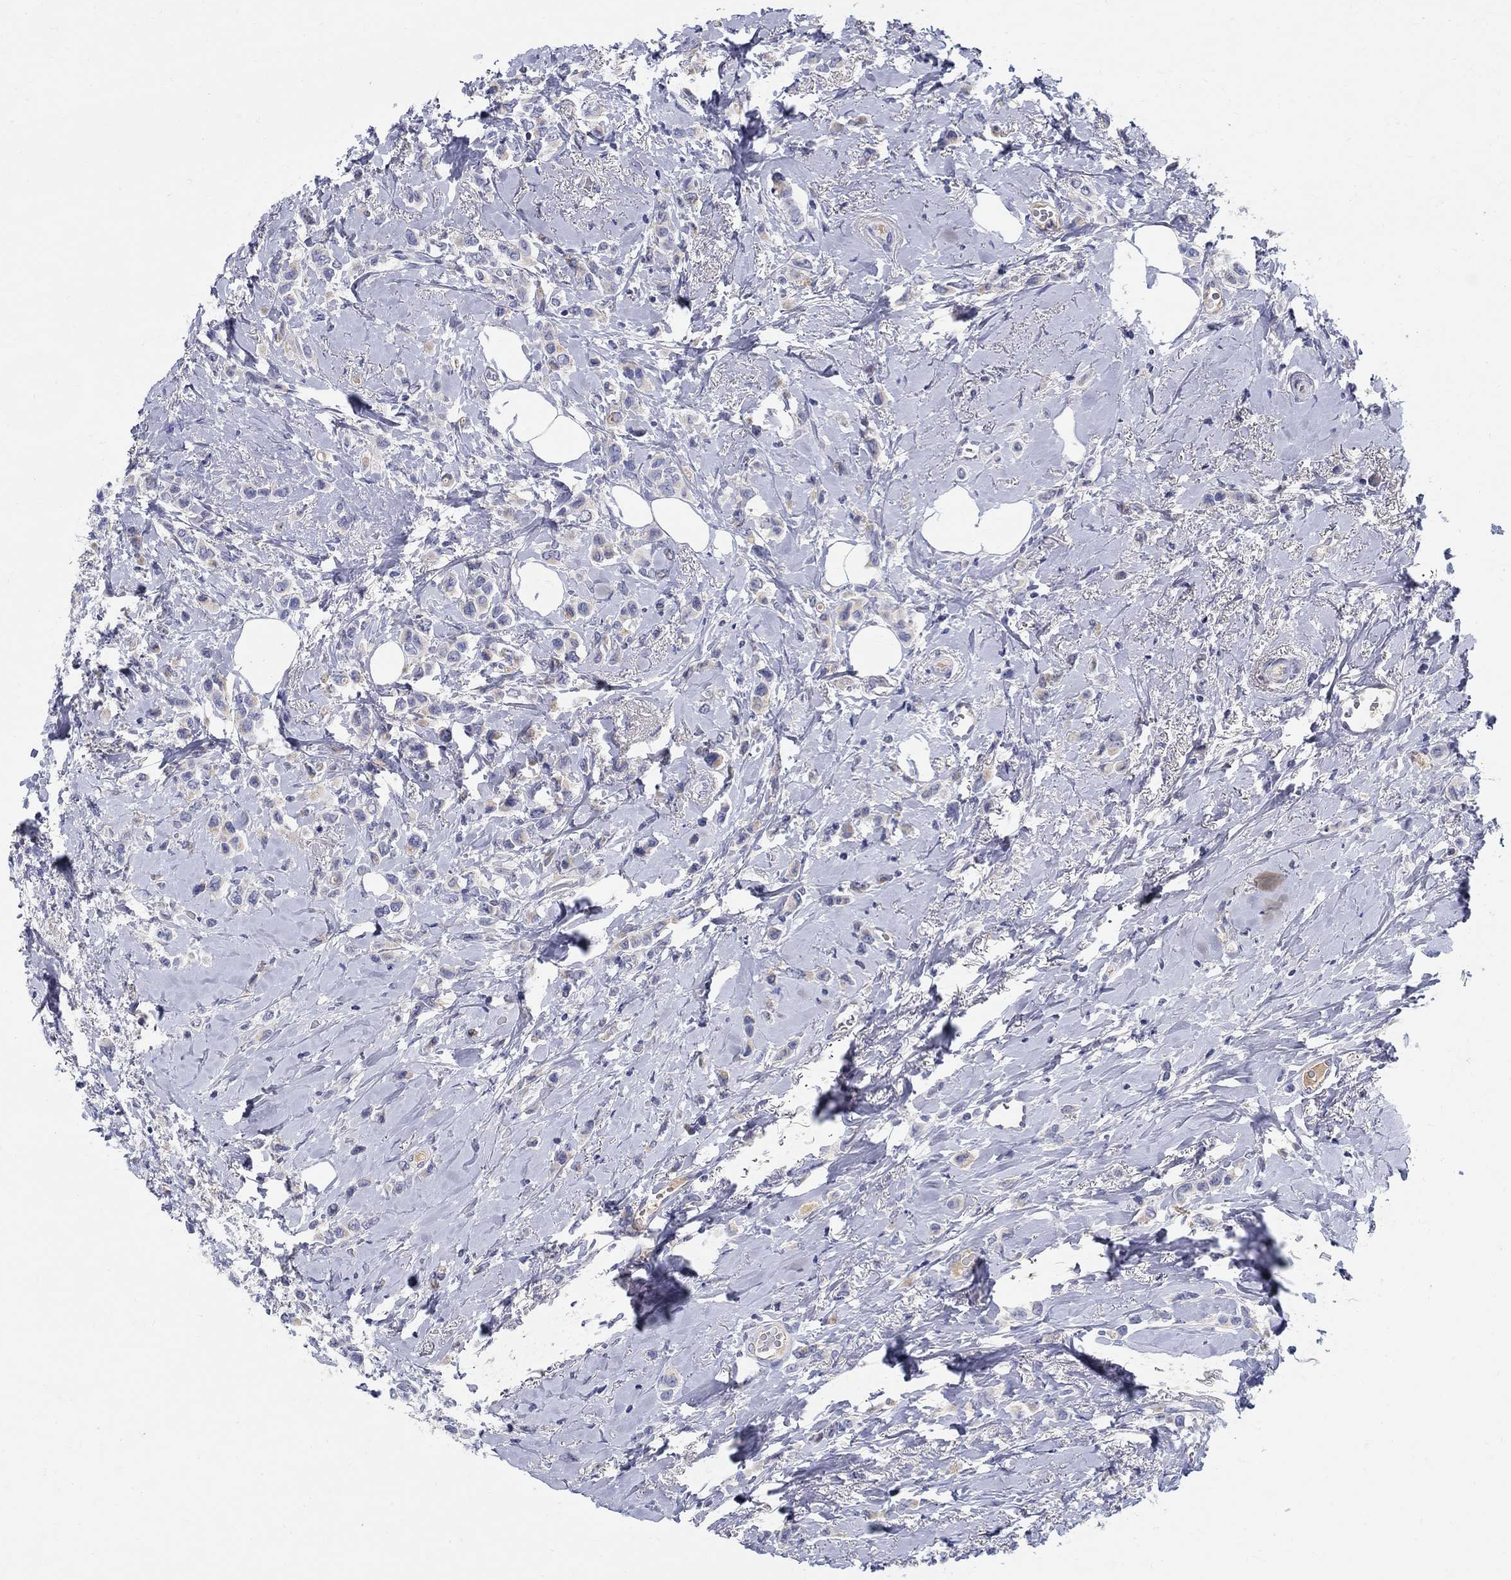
{"staining": {"intensity": "negative", "quantity": "none", "location": "none"}, "tissue": "breast cancer", "cell_type": "Tumor cells", "image_type": "cancer", "snomed": [{"axis": "morphology", "description": "Lobular carcinoma"}, {"axis": "topography", "description": "Breast"}], "caption": "This micrograph is of breast cancer stained with IHC to label a protein in brown with the nuclei are counter-stained blue. There is no expression in tumor cells.", "gene": "CRYGD", "patient": {"sex": "female", "age": 66}}